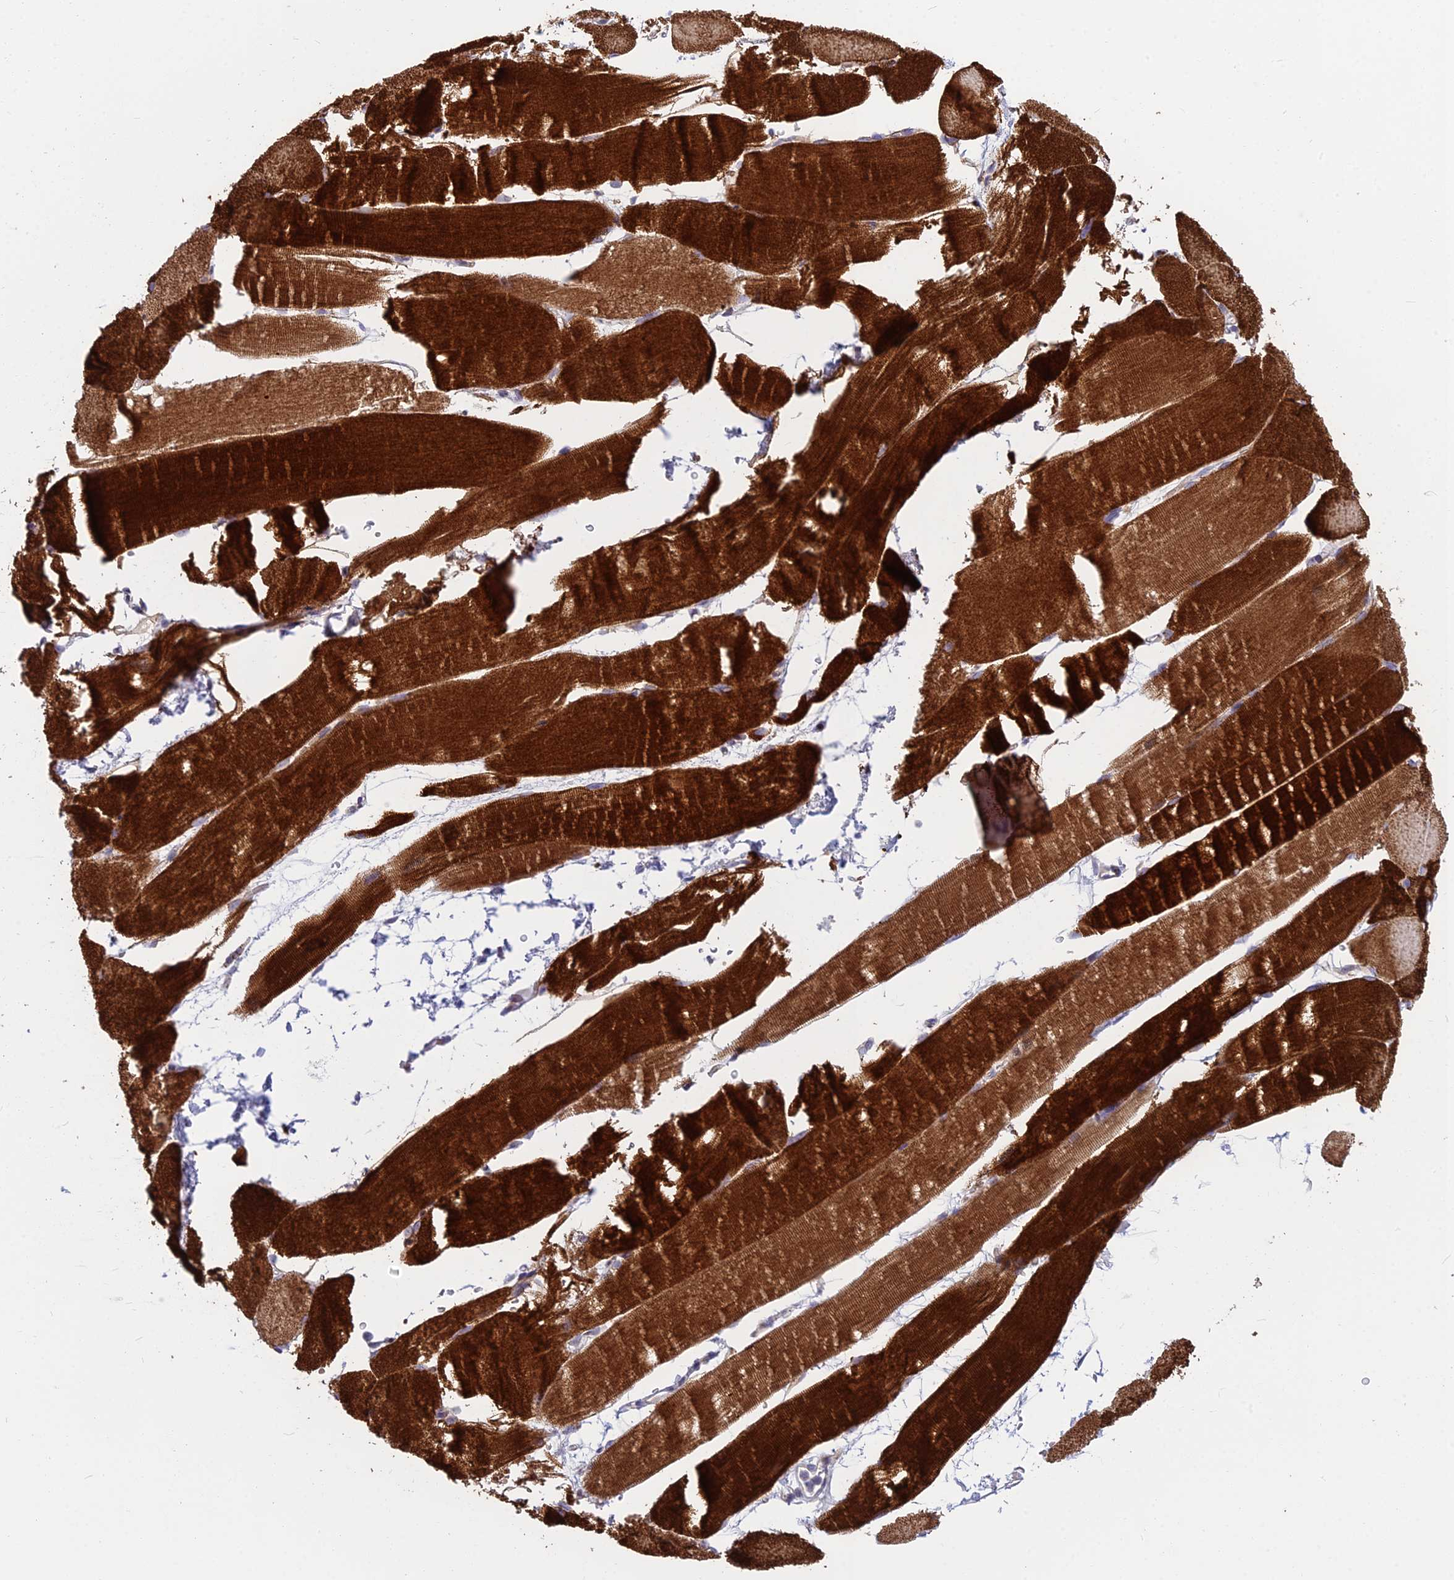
{"staining": {"intensity": "strong", "quantity": ">75%", "location": "cytoplasmic/membranous"}, "tissue": "skeletal muscle", "cell_type": "Myocytes", "image_type": "normal", "snomed": [{"axis": "morphology", "description": "Normal tissue, NOS"}, {"axis": "topography", "description": "Skeletal muscle"}, {"axis": "topography", "description": "Parathyroid gland"}], "caption": "Protein expression analysis of benign skeletal muscle shows strong cytoplasmic/membranous staining in approximately >75% of myocytes.", "gene": "PCDHB14", "patient": {"sex": "female", "age": 37}}